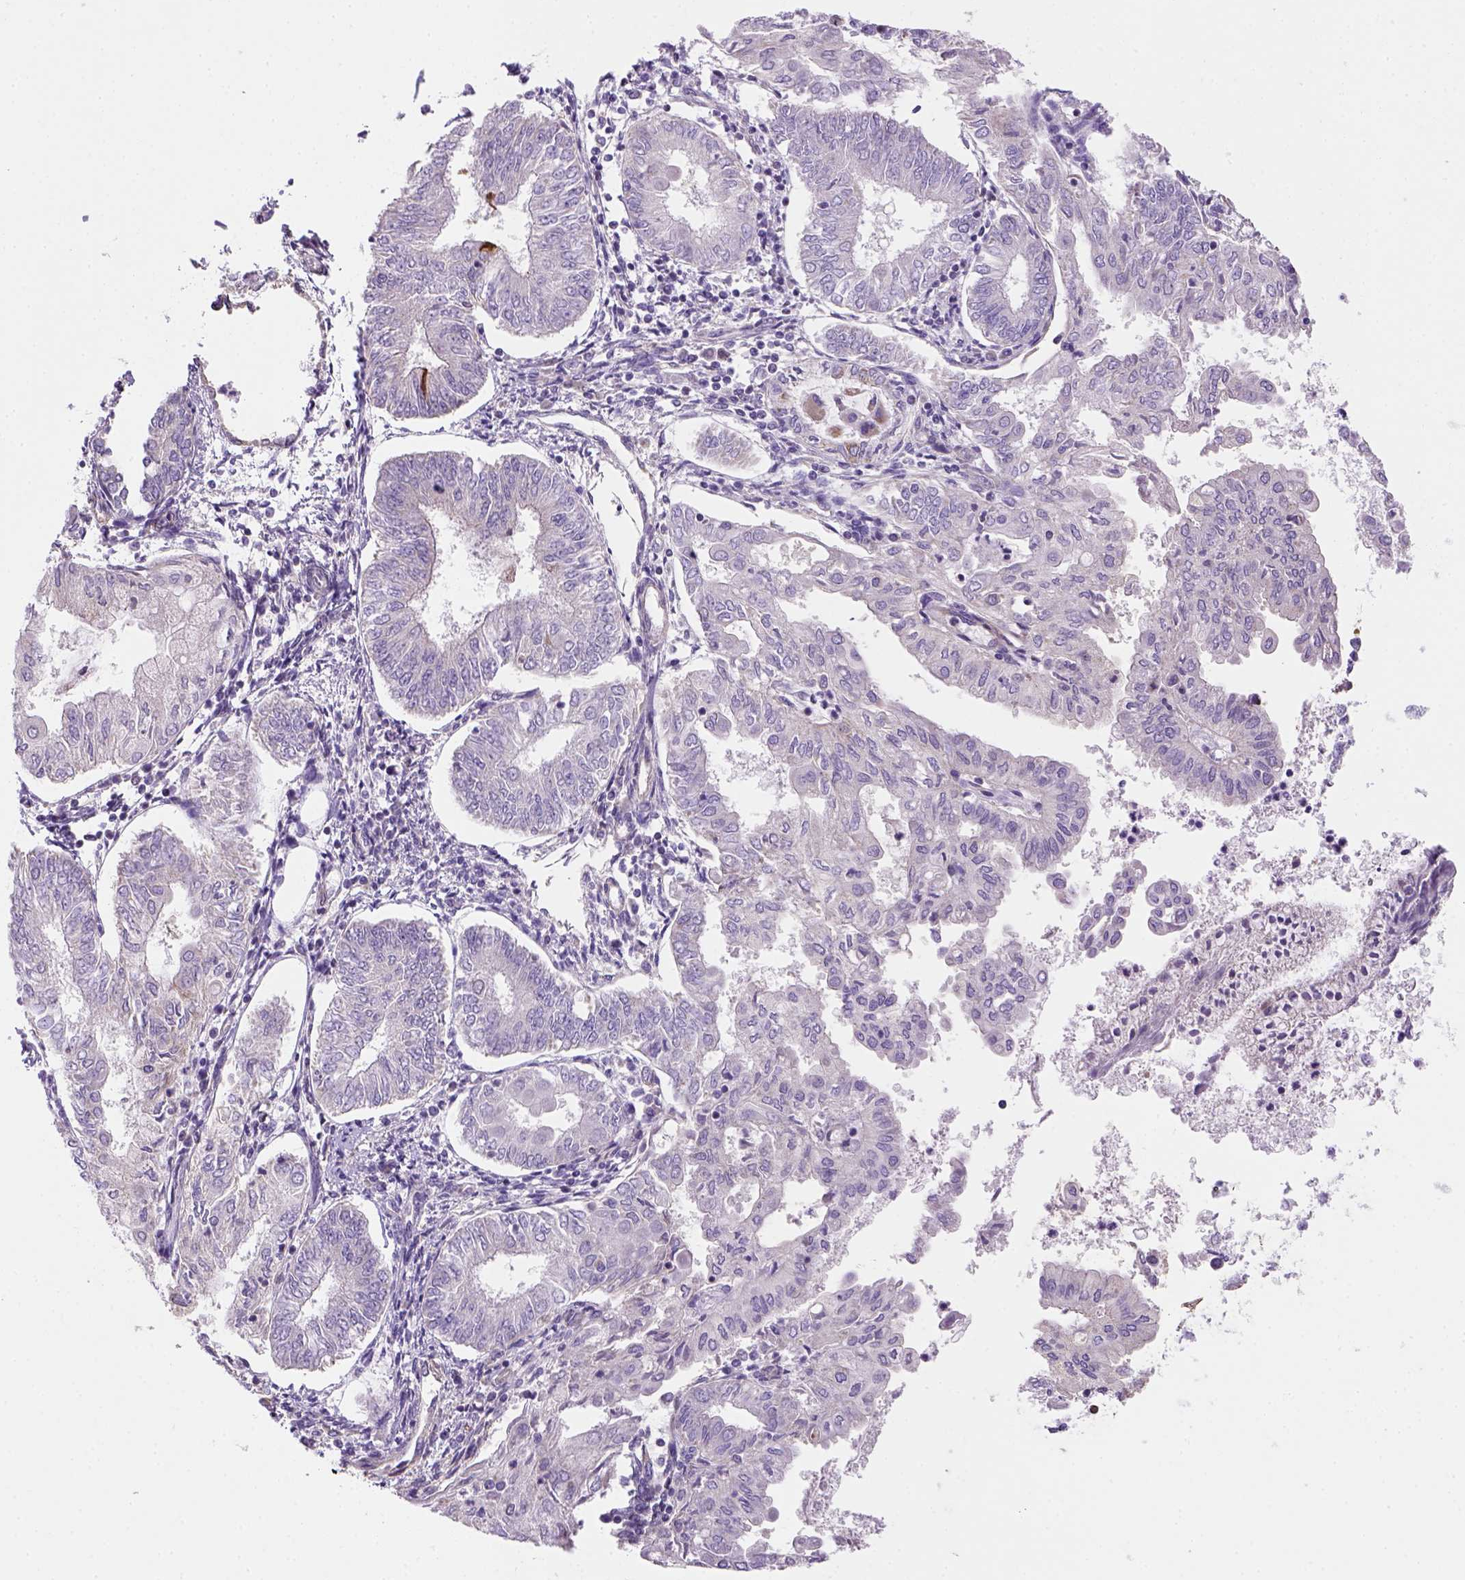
{"staining": {"intensity": "negative", "quantity": "none", "location": "none"}, "tissue": "endometrial cancer", "cell_type": "Tumor cells", "image_type": "cancer", "snomed": [{"axis": "morphology", "description": "Adenocarcinoma, NOS"}, {"axis": "topography", "description": "Endometrium"}], "caption": "High magnification brightfield microscopy of adenocarcinoma (endometrial) stained with DAB (3,3'-diaminobenzidine) (brown) and counterstained with hematoxylin (blue): tumor cells show no significant positivity. (Brightfield microscopy of DAB (3,3'-diaminobenzidine) immunohistochemistry (IHC) at high magnification).", "gene": "HTRA1", "patient": {"sex": "female", "age": 68}}